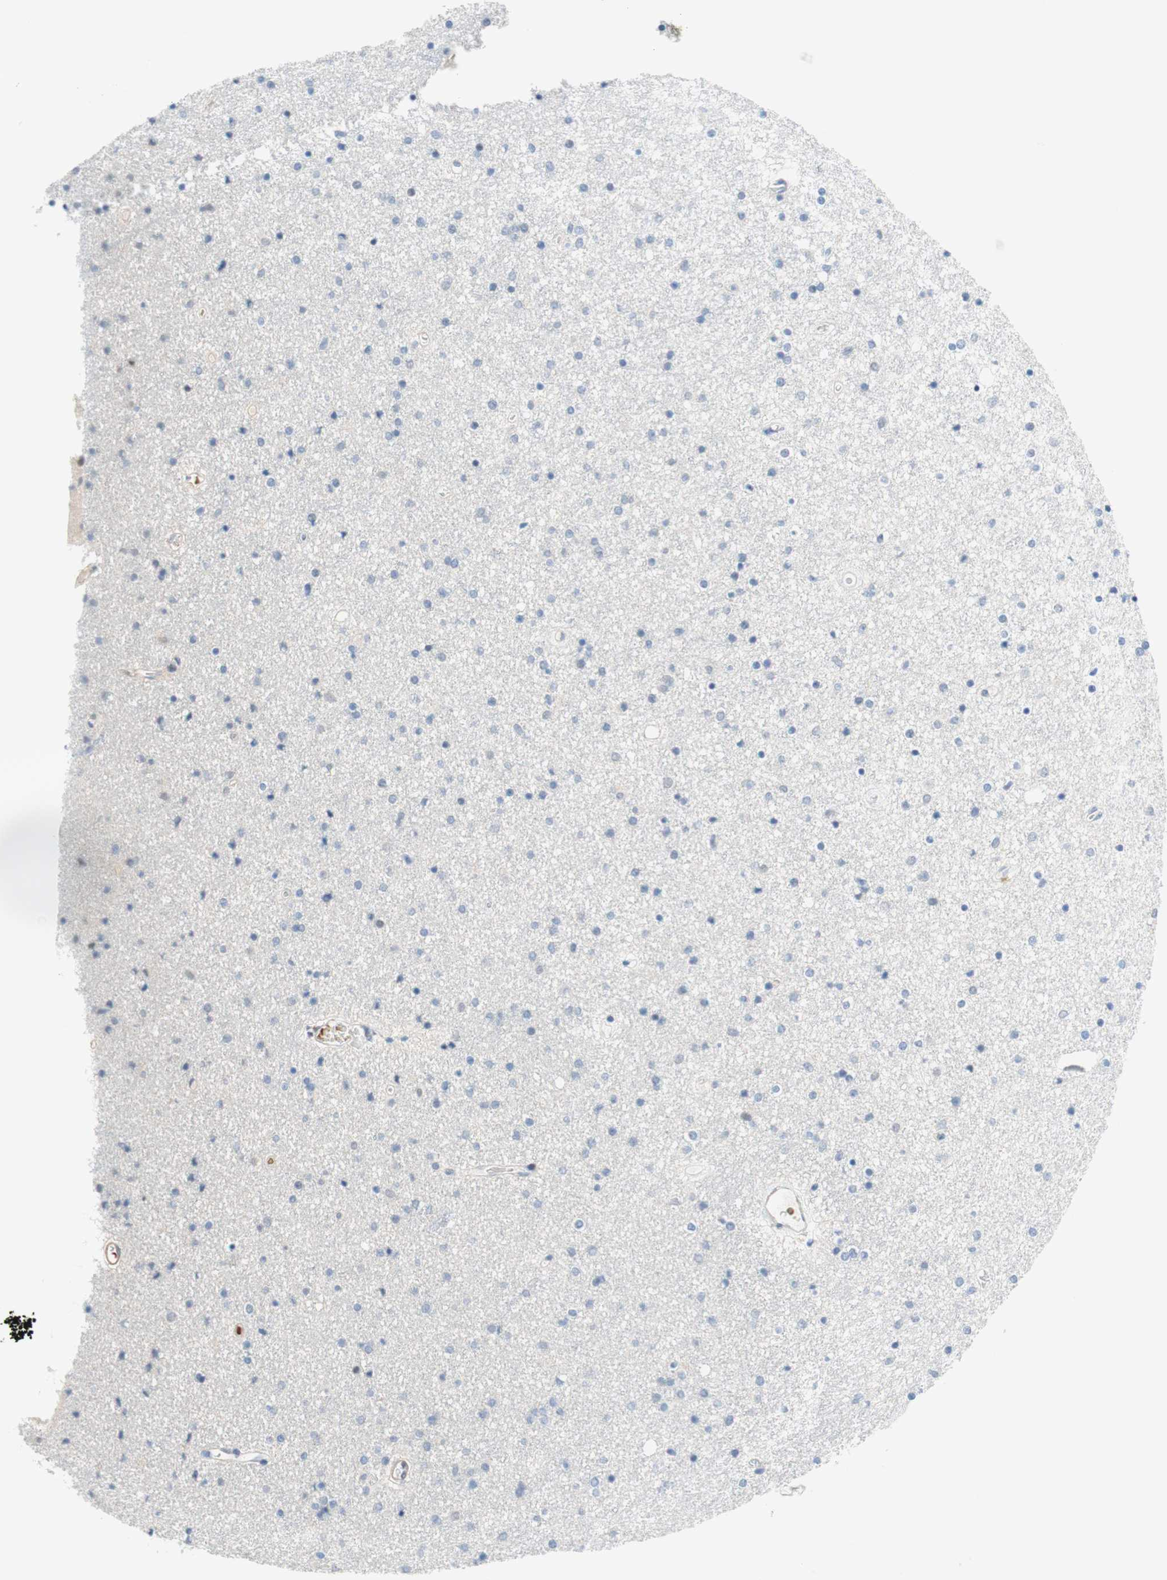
{"staining": {"intensity": "negative", "quantity": "none", "location": "none"}, "tissue": "caudate", "cell_type": "Glial cells", "image_type": "normal", "snomed": [{"axis": "morphology", "description": "Normal tissue, NOS"}, {"axis": "topography", "description": "Lateral ventricle wall"}], "caption": "Caudate stained for a protein using immunohistochemistry (IHC) demonstrates no positivity glial cells.", "gene": "ENTREP2", "patient": {"sex": "female", "age": 54}}